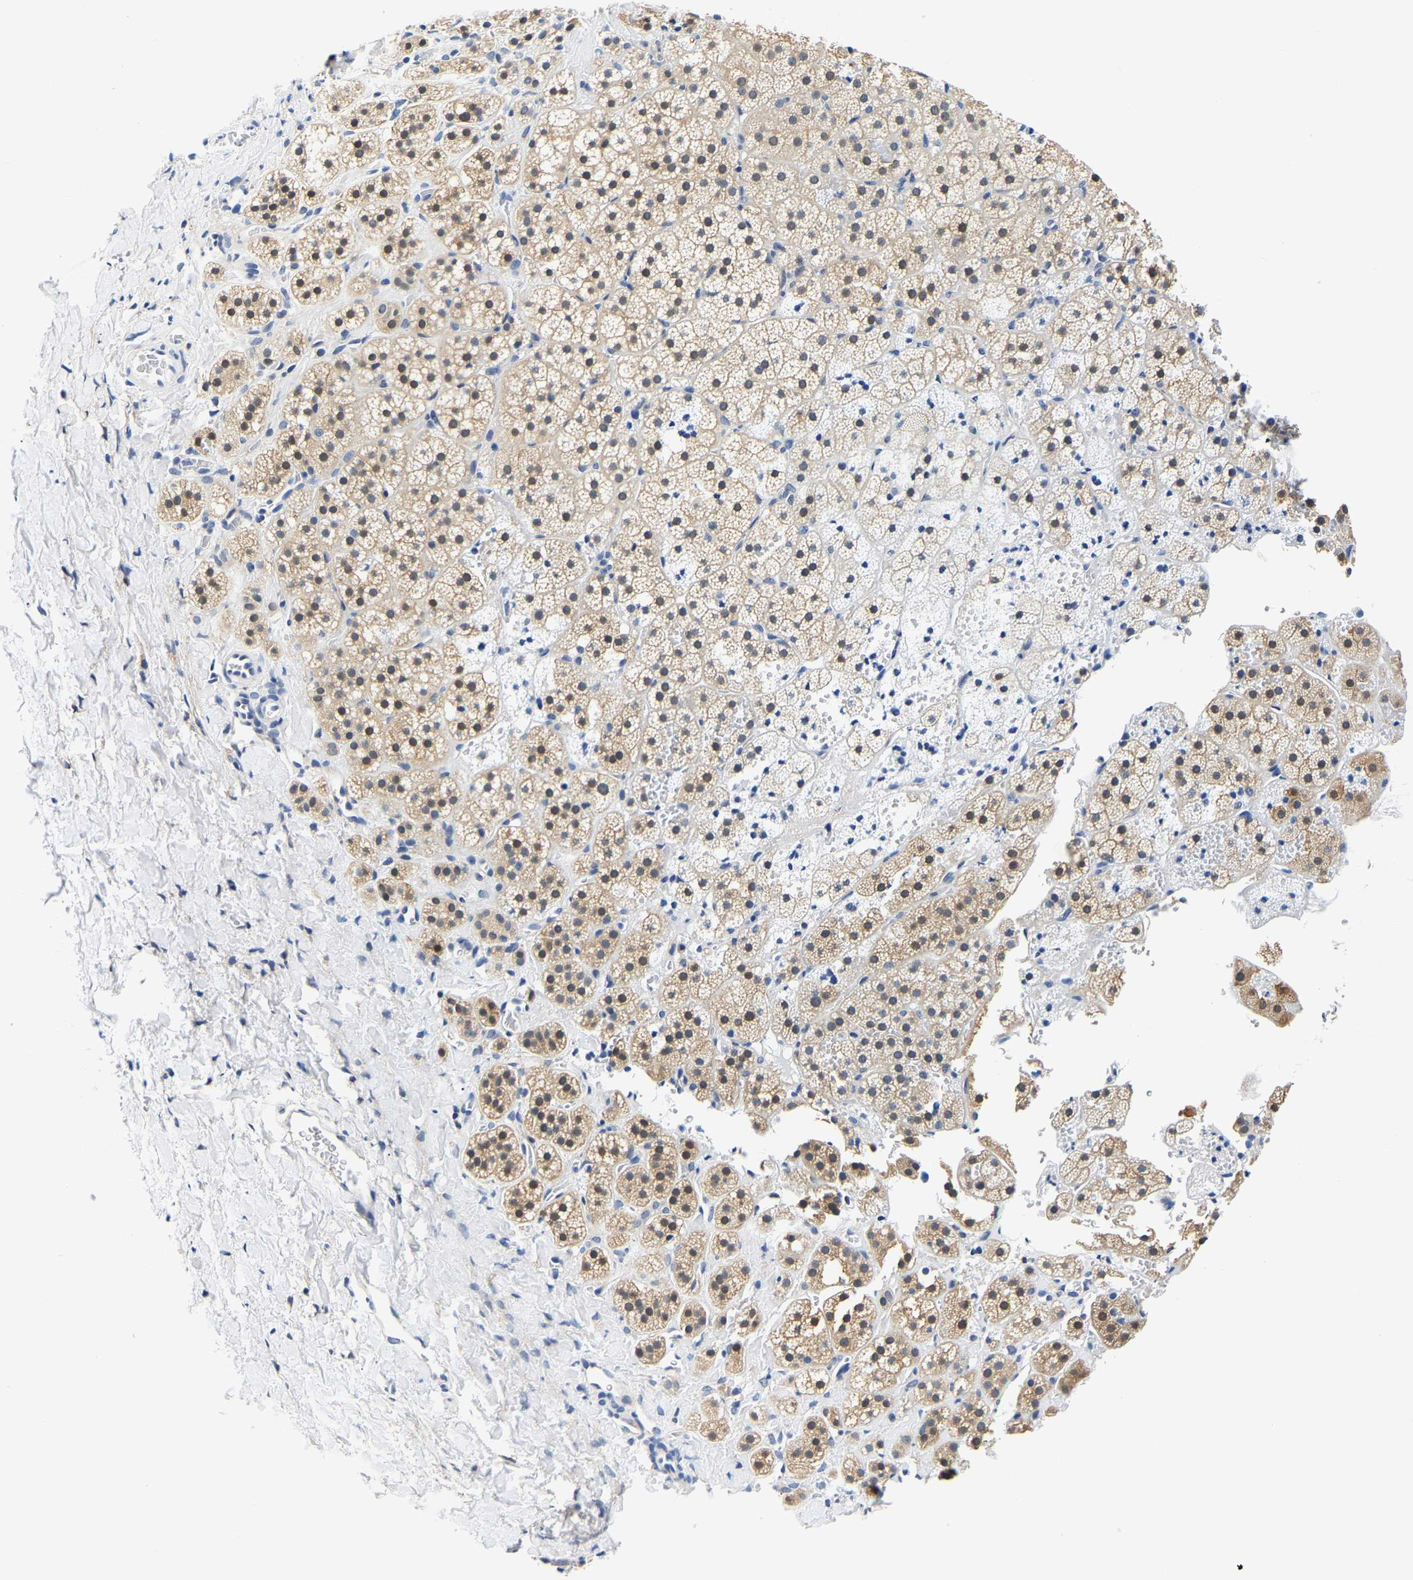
{"staining": {"intensity": "weak", "quantity": ">75%", "location": "cytoplasmic/membranous,nuclear"}, "tissue": "adrenal gland", "cell_type": "Glandular cells", "image_type": "normal", "snomed": [{"axis": "morphology", "description": "Normal tissue, NOS"}, {"axis": "topography", "description": "Adrenal gland"}], "caption": "Immunohistochemistry (IHC) photomicrograph of benign adrenal gland stained for a protein (brown), which shows low levels of weak cytoplasmic/membranous,nuclear expression in approximately >75% of glandular cells.", "gene": "UCHL3", "patient": {"sex": "female", "age": 44}}